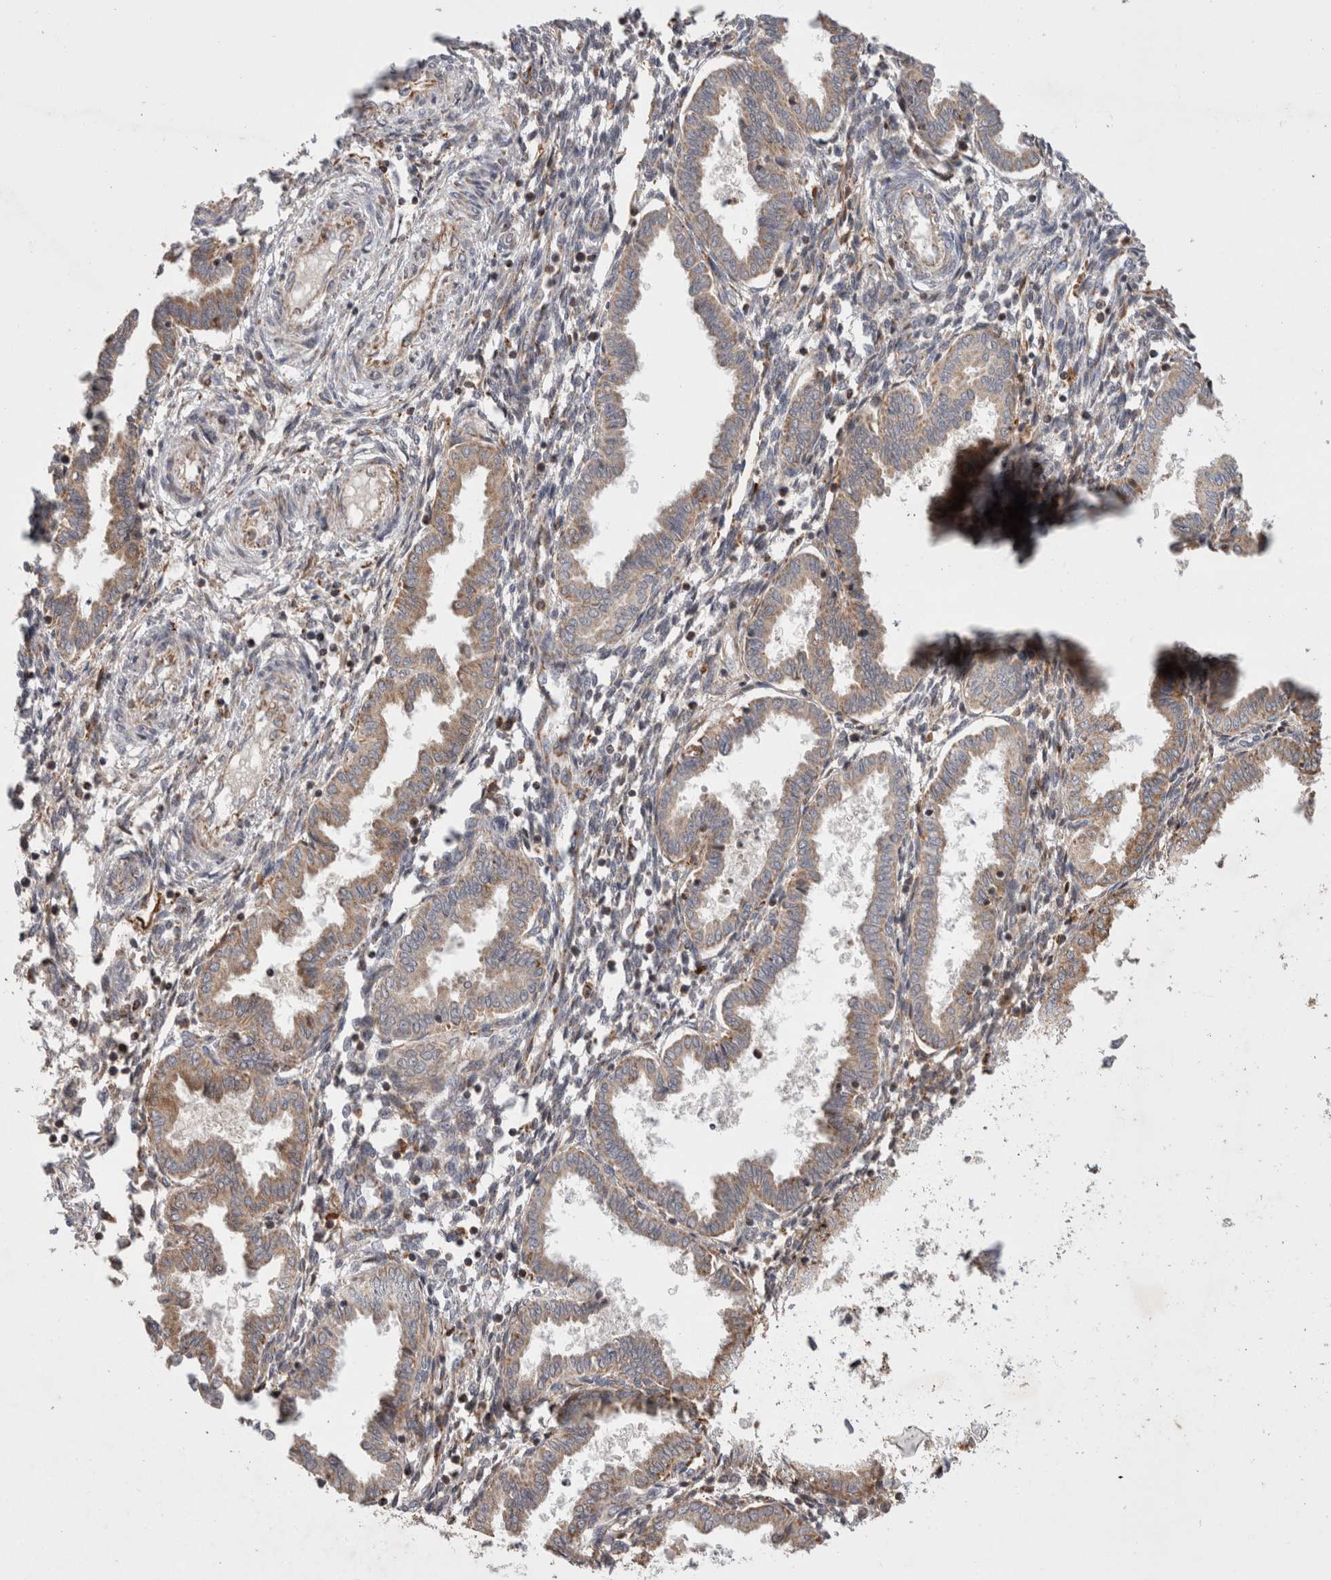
{"staining": {"intensity": "weak", "quantity": "<25%", "location": "cytoplasmic/membranous"}, "tissue": "endometrium", "cell_type": "Cells in endometrial stroma", "image_type": "normal", "snomed": [{"axis": "morphology", "description": "Normal tissue, NOS"}, {"axis": "topography", "description": "Endometrium"}], "caption": "Immunohistochemistry of benign endometrium exhibits no positivity in cells in endometrial stroma. (Brightfield microscopy of DAB (3,3'-diaminobenzidine) IHC at high magnification).", "gene": "HROB", "patient": {"sex": "female", "age": 33}}